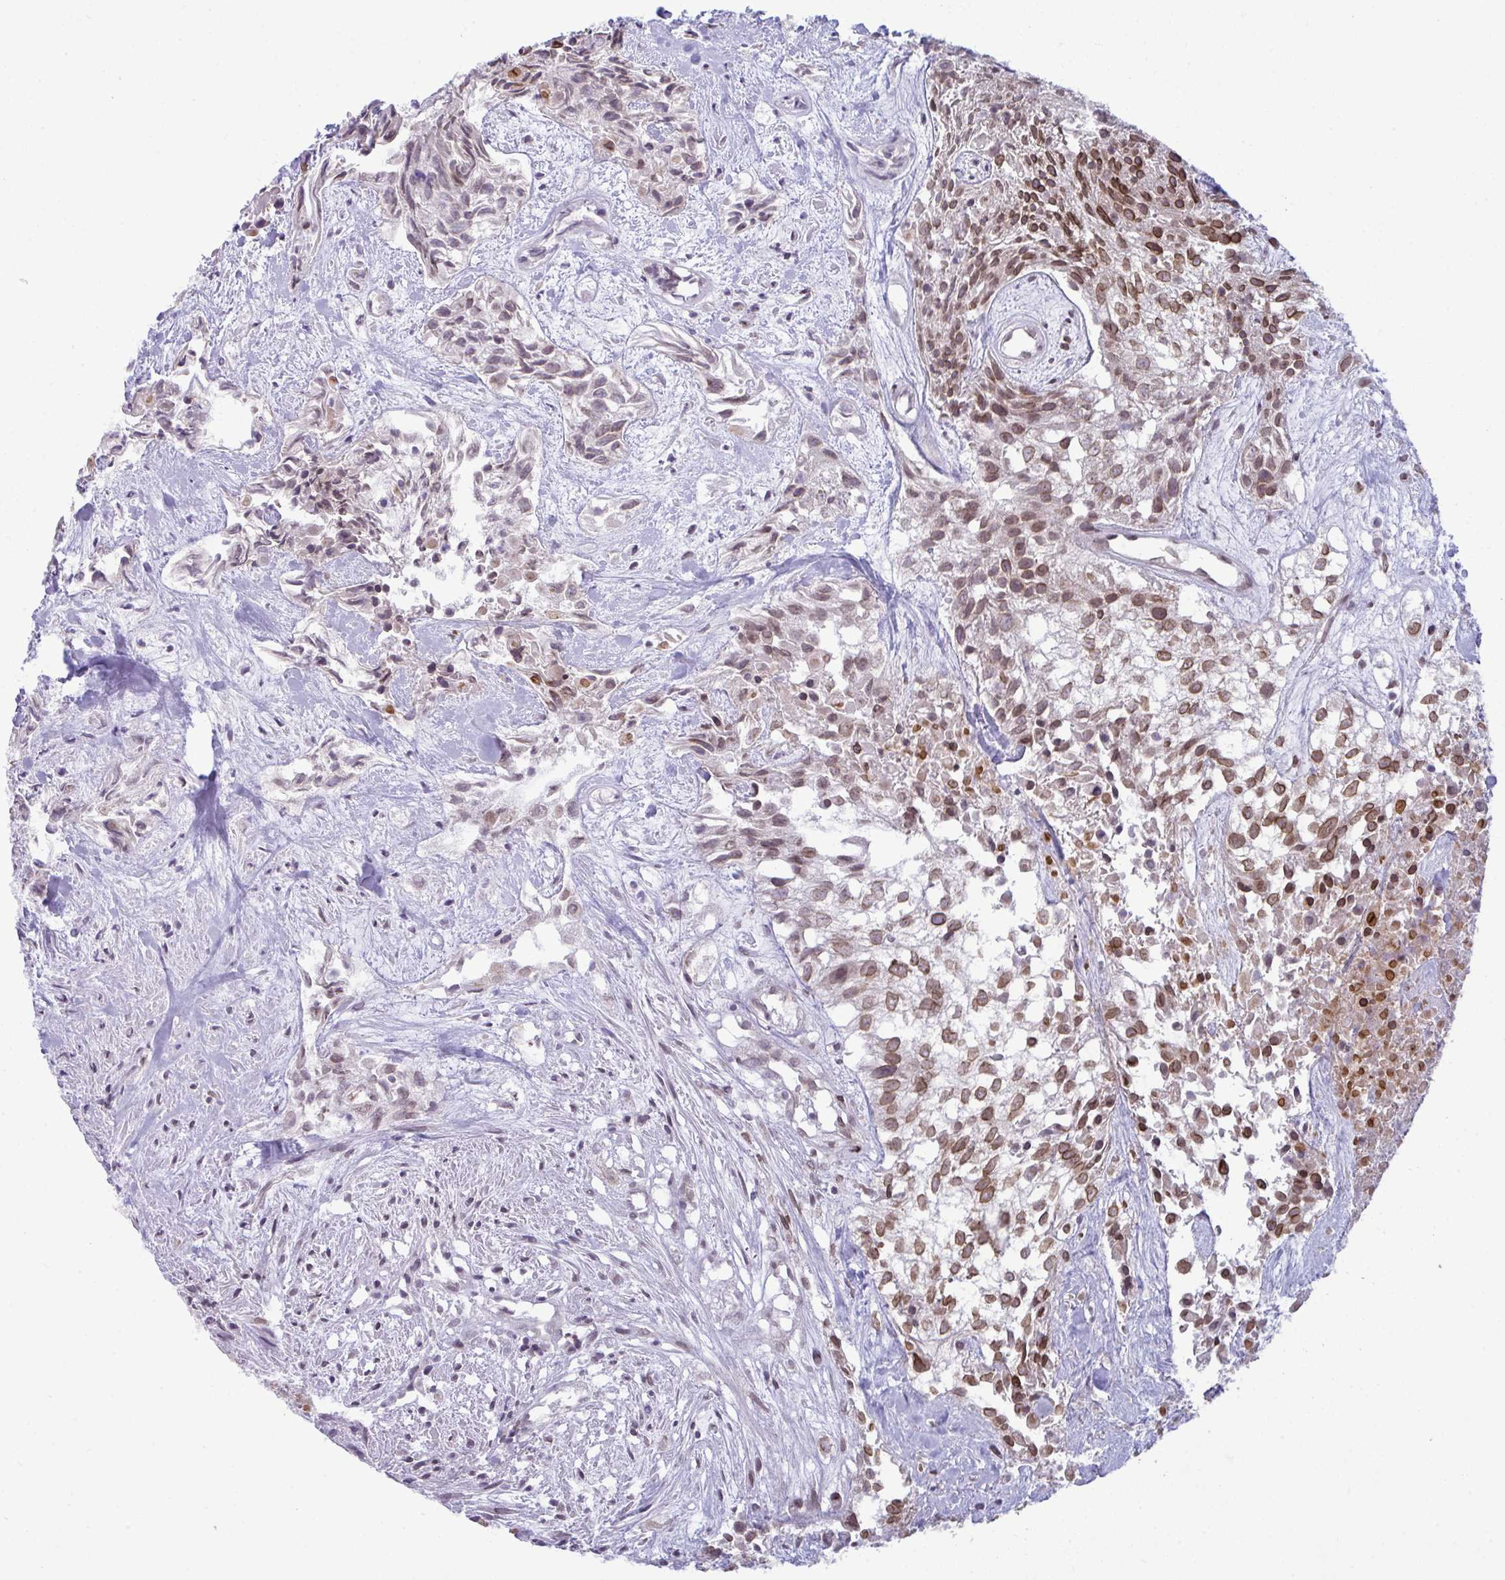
{"staining": {"intensity": "strong", "quantity": "25%-75%", "location": "cytoplasmic/membranous,nuclear"}, "tissue": "urothelial cancer", "cell_type": "Tumor cells", "image_type": "cancer", "snomed": [{"axis": "morphology", "description": "Urothelial carcinoma, High grade"}, {"axis": "topography", "description": "Urinary bladder"}], "caption": "Immunohistochemistry image of neoplastic tissue: human high-grade urothelial carcinoma stained using immunohistochemistry (IHC) demonstrates high levels of strong protein expression localized specifically in the cytoplasmic/membranous and nuclear of tumor cells, appearing as a cytoplasmic/membranous and nuclear brown color.", "gene": "RANBP2", "patient": {"sex": "male", "age": 56}}